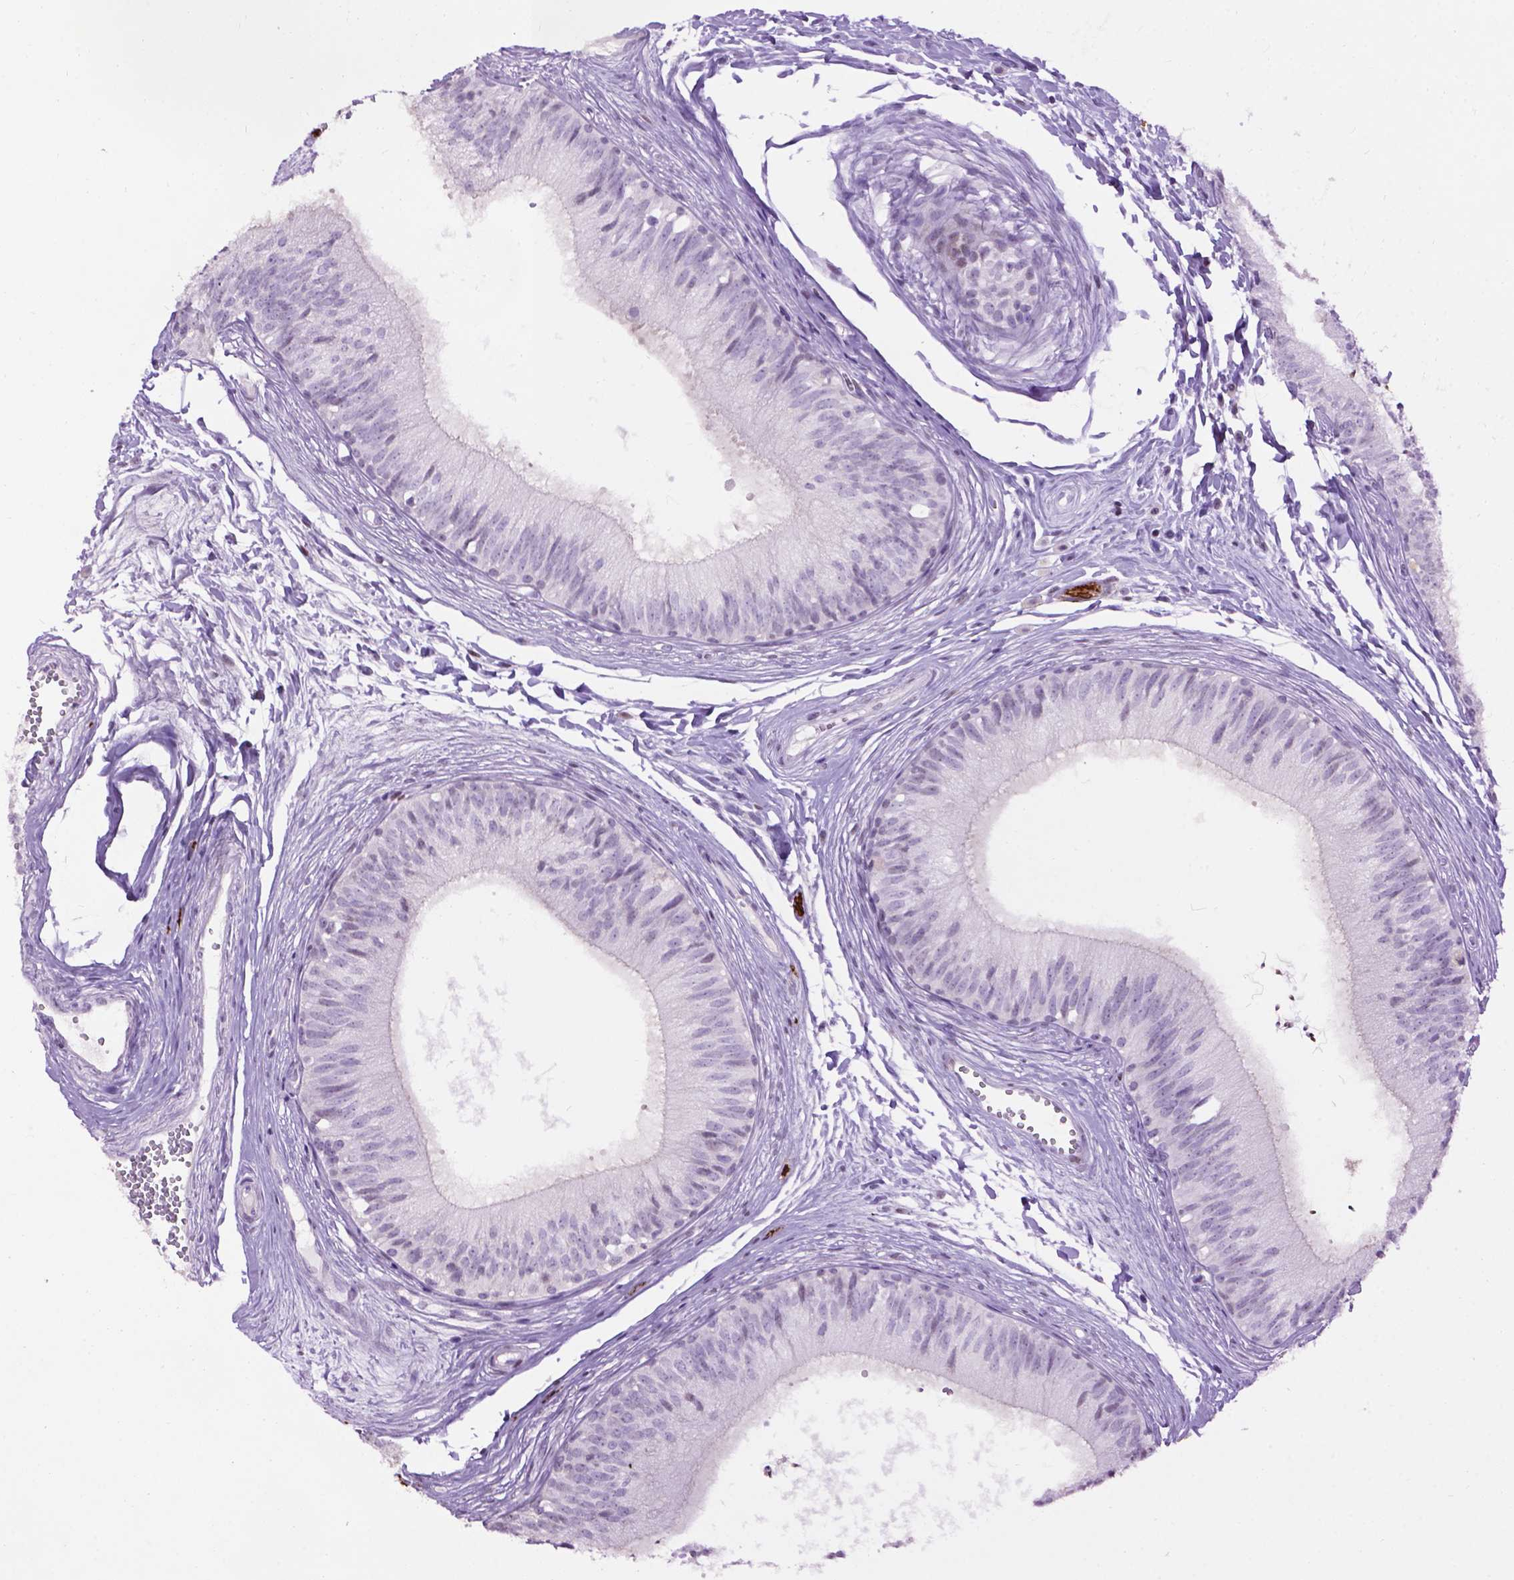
{"staining": {"intensity": "negative", "quantity": "none", "location": "none"}, "tissue": "epididymis", "cell_type": "Glandular cells", "image_type": "normal", "snomed": [{"axis": "morphology", "description": "Normal tissue, NOS"}, {"axis": "topography", "description": "Epididymis"}], "caption": "DAB immunohistochemical staining of benign epididymis reveals no significant expression in glandular cells. Nuclei are stained in blue.", "gene": "TH", "patient": {"sex": "male", "age": 29}}